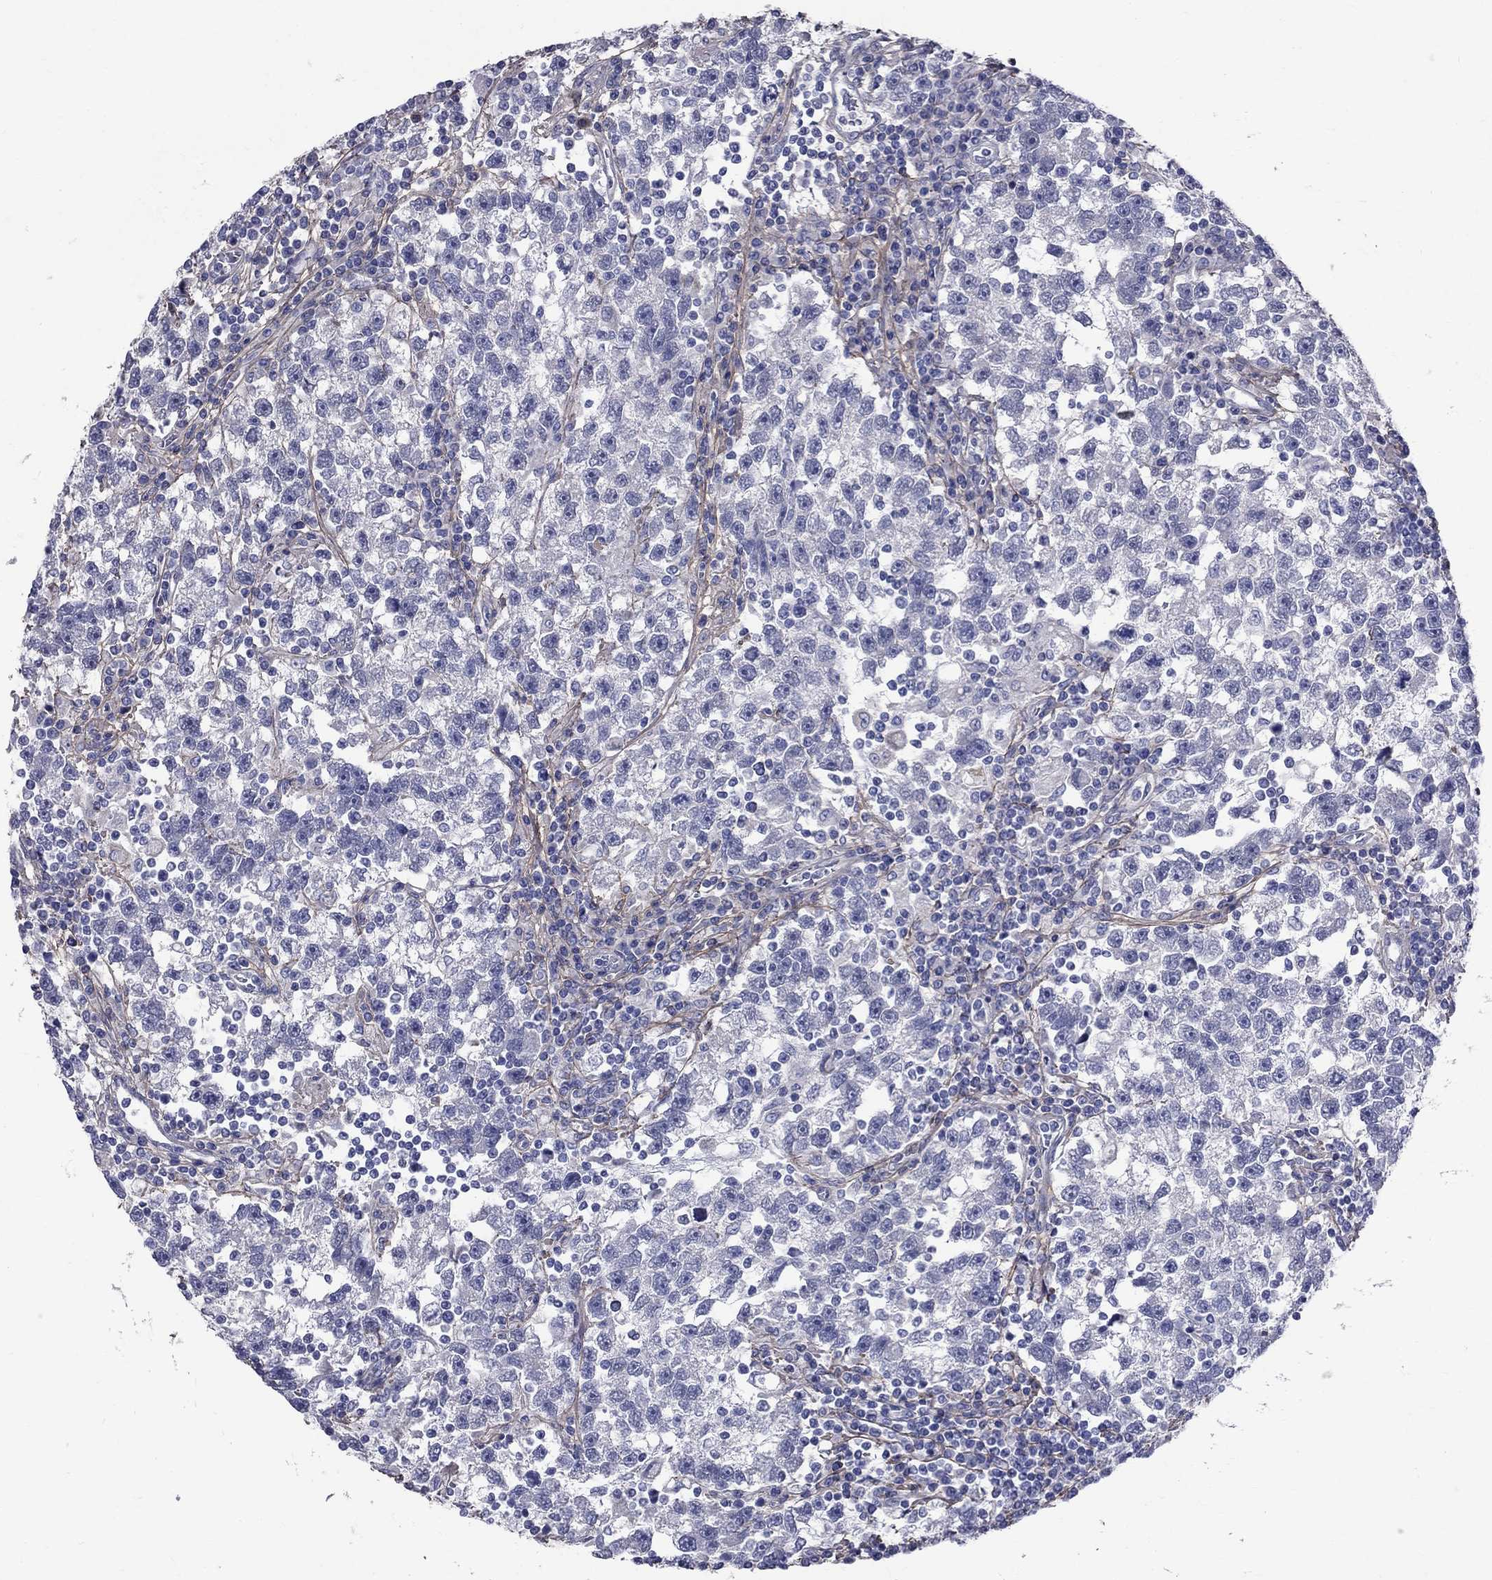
{"staining": {"intensity": "negative", "quantity": "none", "location": "none"}, "tissue": "testis cancer", "cell_type": "Tumor cells", "image_type": "cancer", "snomed": [{"axis": "morphology", "description": "Seminoma, NOS"}, {"axis": "topography", "description": "Testis"}], "caption": "Immunohistochemistry of human seminoma (testis) exhibits no staining in tumor cells. (DAB immunohistochemistry visualized using brightfield microscopy, high magnification).", "gene": "ANXA10", "patient": {"sex": "male", "age": 47}}